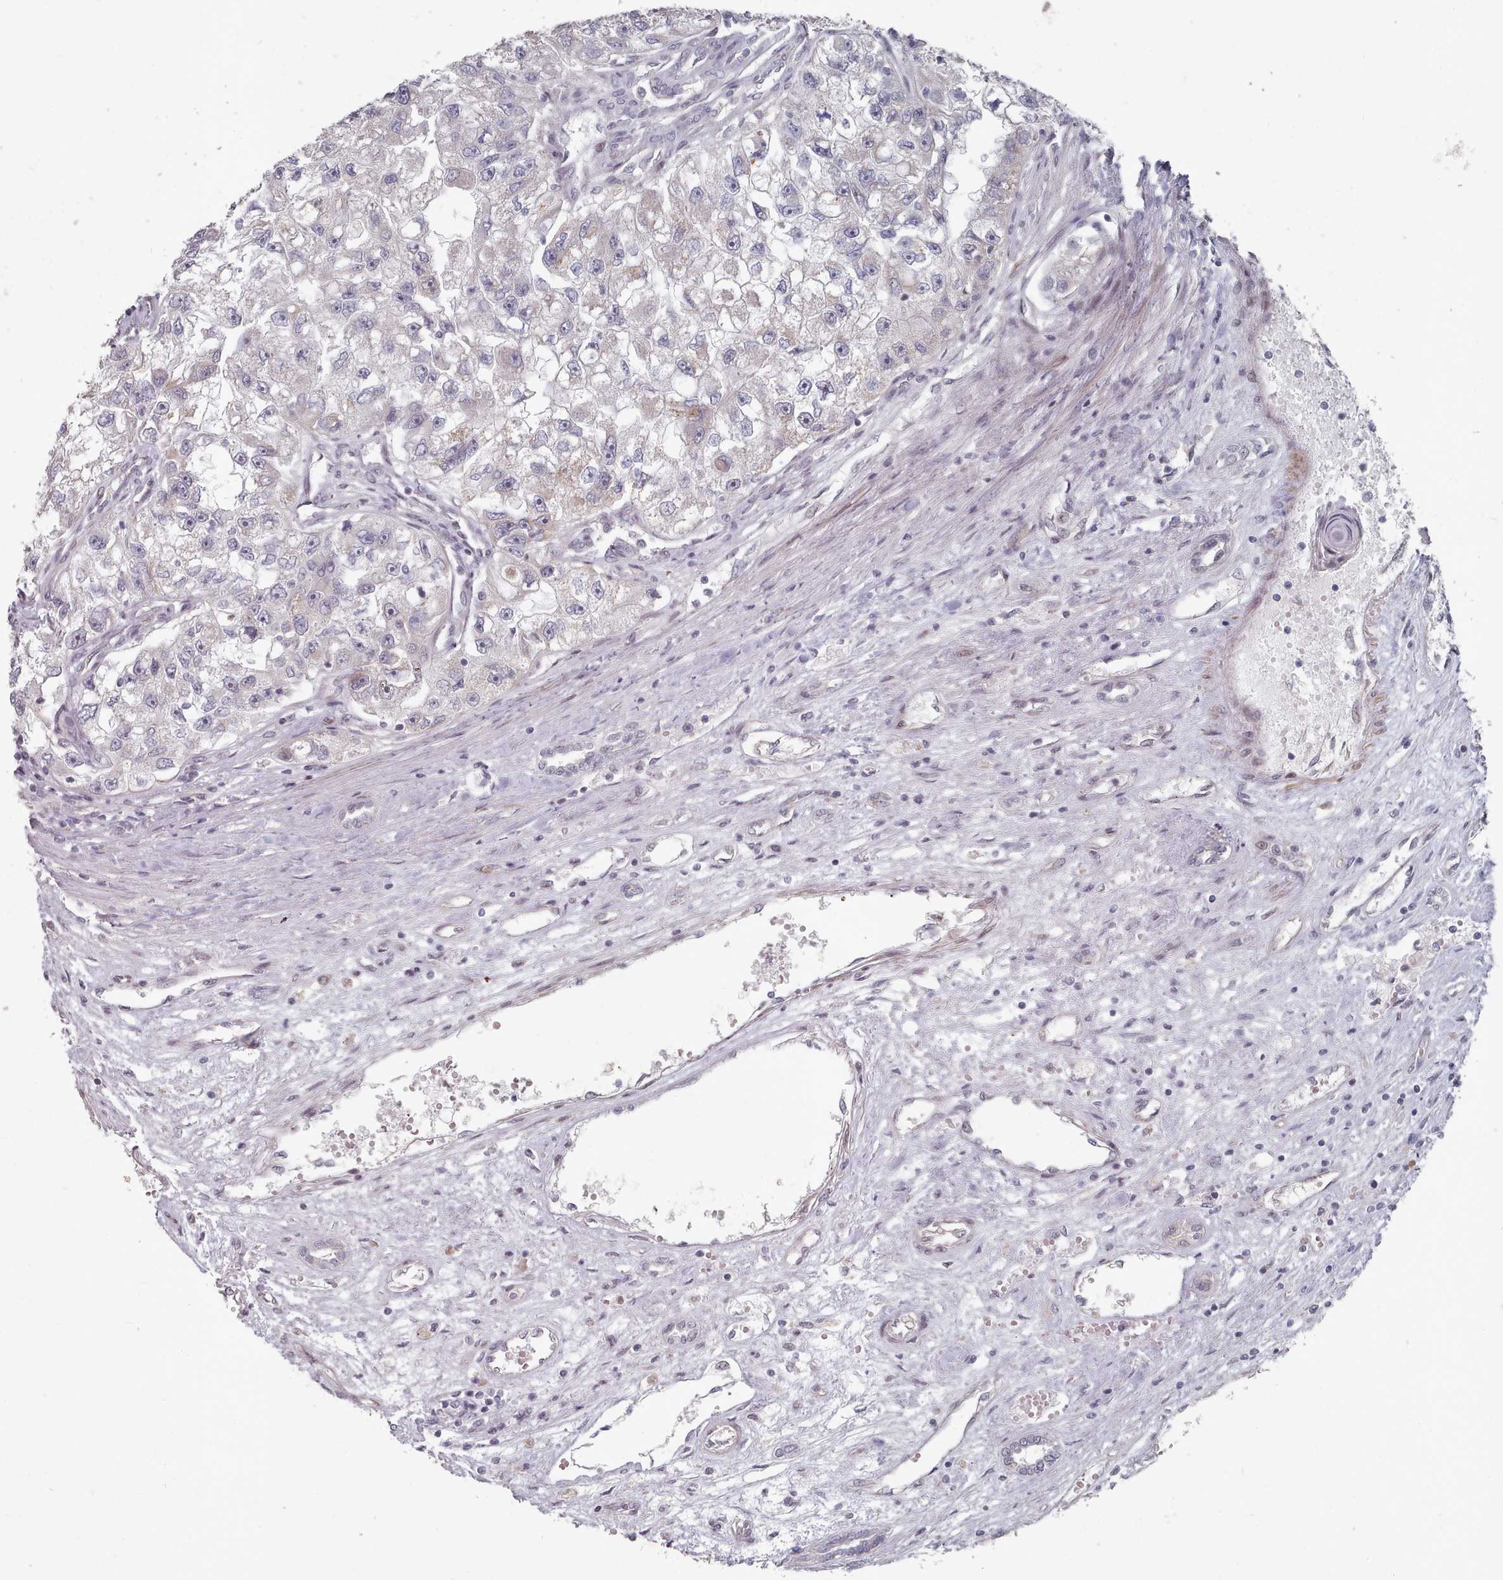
{"staining": {"intensity": "negative", "quantity": "none", "location": "none"}, "tissue": "renal cancer", "cell_type": "Tumor cells", "image_type": "cancer", "snomed": [{"axis": "morphology", "description": "Adenocarcinoma, NOS"}, {"axis": "topography", "description": "Kidney"}], "caption": "Immunohistochemistry photomicrograph of neoplastic tissue: renal cancer (adenocarcinoma) stained with DAB (3,3'-diaminobenzidine) shows no significant protein positivity in tumor cells.", "gene": "CPSF4", "patient": {"sex": "male", "age": 63}}